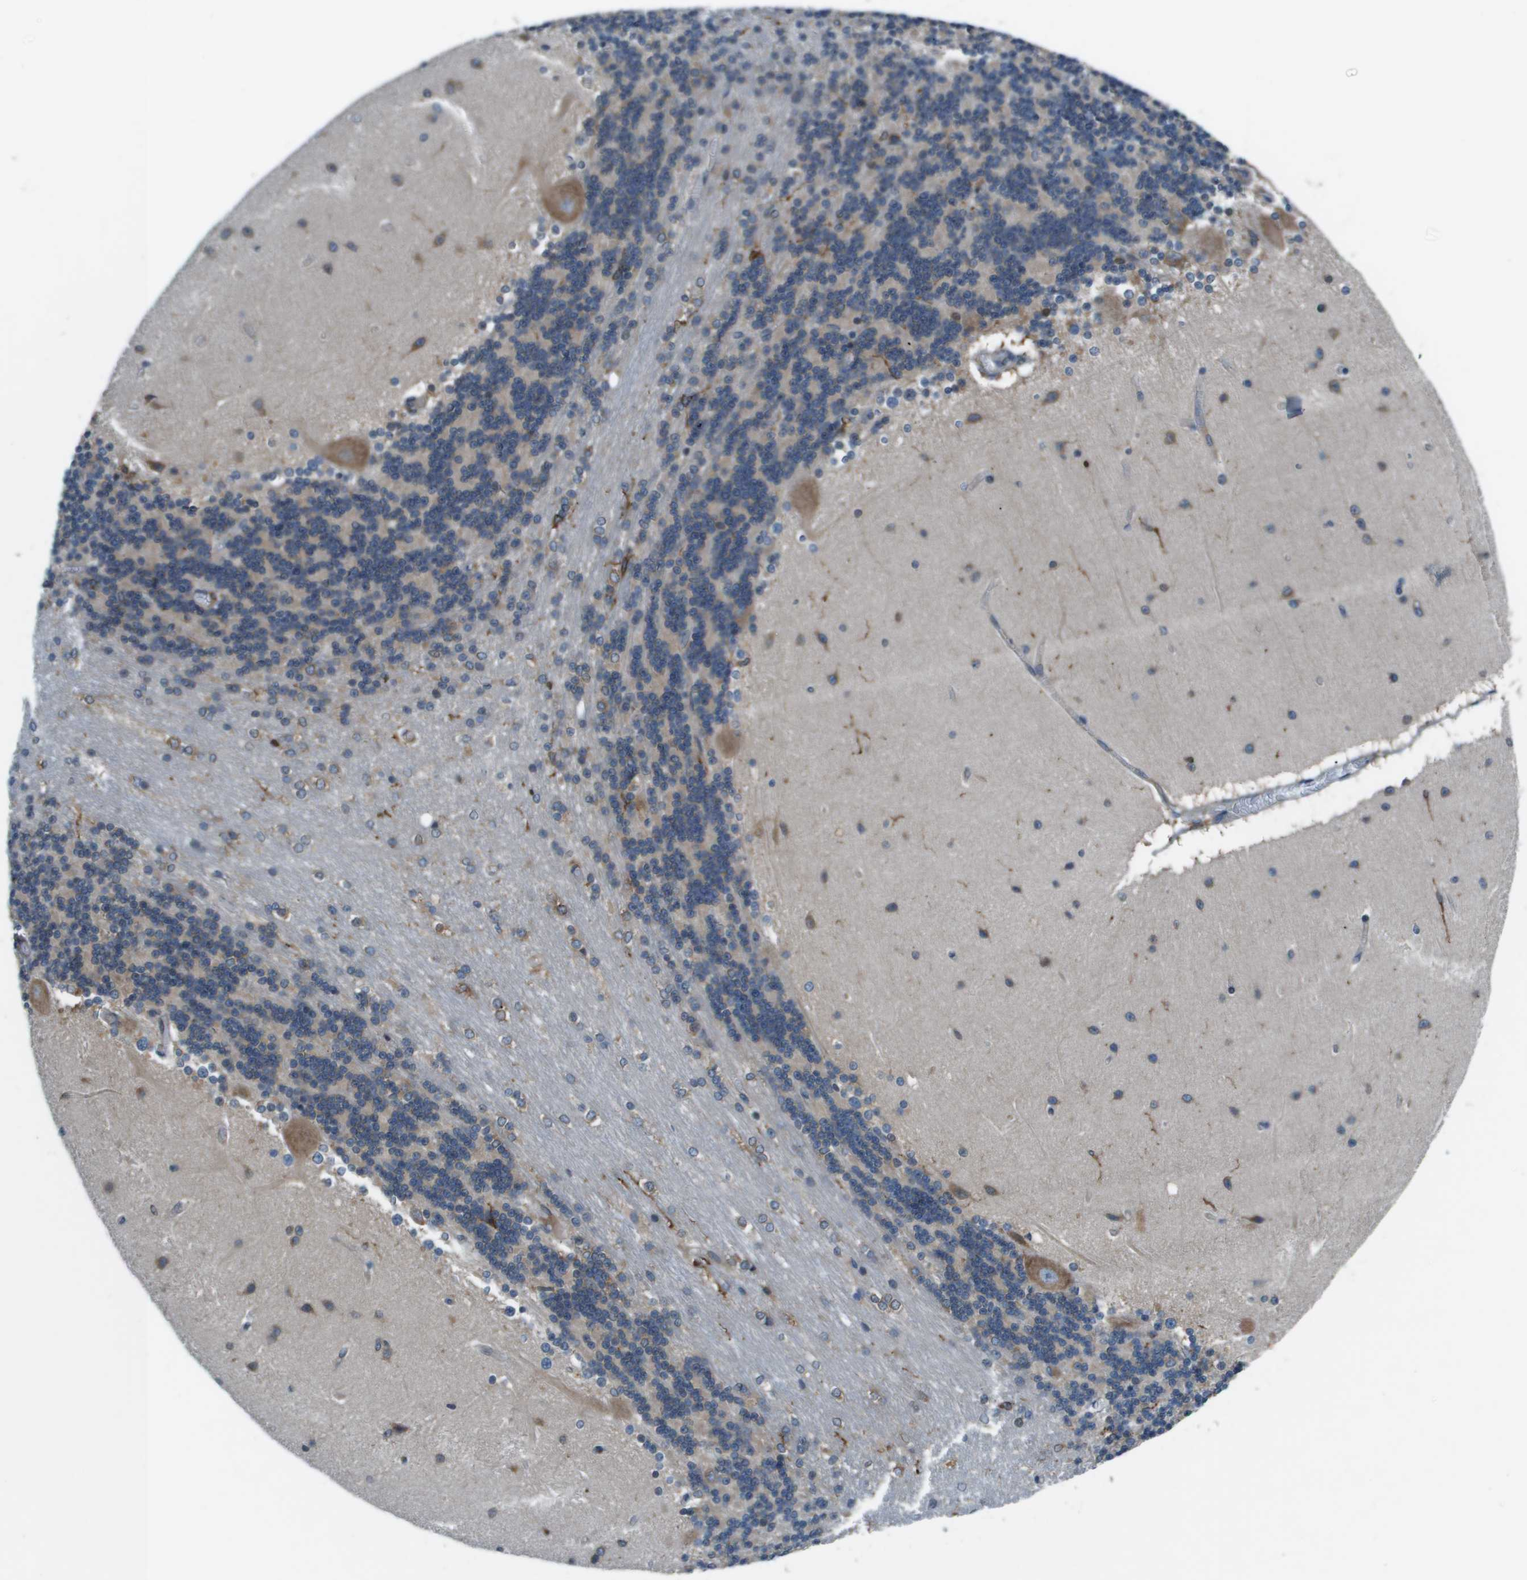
{"staining": {"intensity": "moderate", "quantity": "<25%", "location": "cytoplasmic/membranous"}, "tissue": "cerebellum", "cell_type": "Cells in granular layer", "image_type": "normal", "snomed": [{"axis": "morphology", "description": "Normal tissue, NOS"}, {"axis": "topography", "description": "Cerebellum"}], "caption": "Cerebellum stained for a protein (brown) exhibits moderate cytoplasmic/membranous positive staining in approximately <25% of cells in granular layer.", "gene": "EIF3B", "patient": {"sex": "female", "age": 54}}